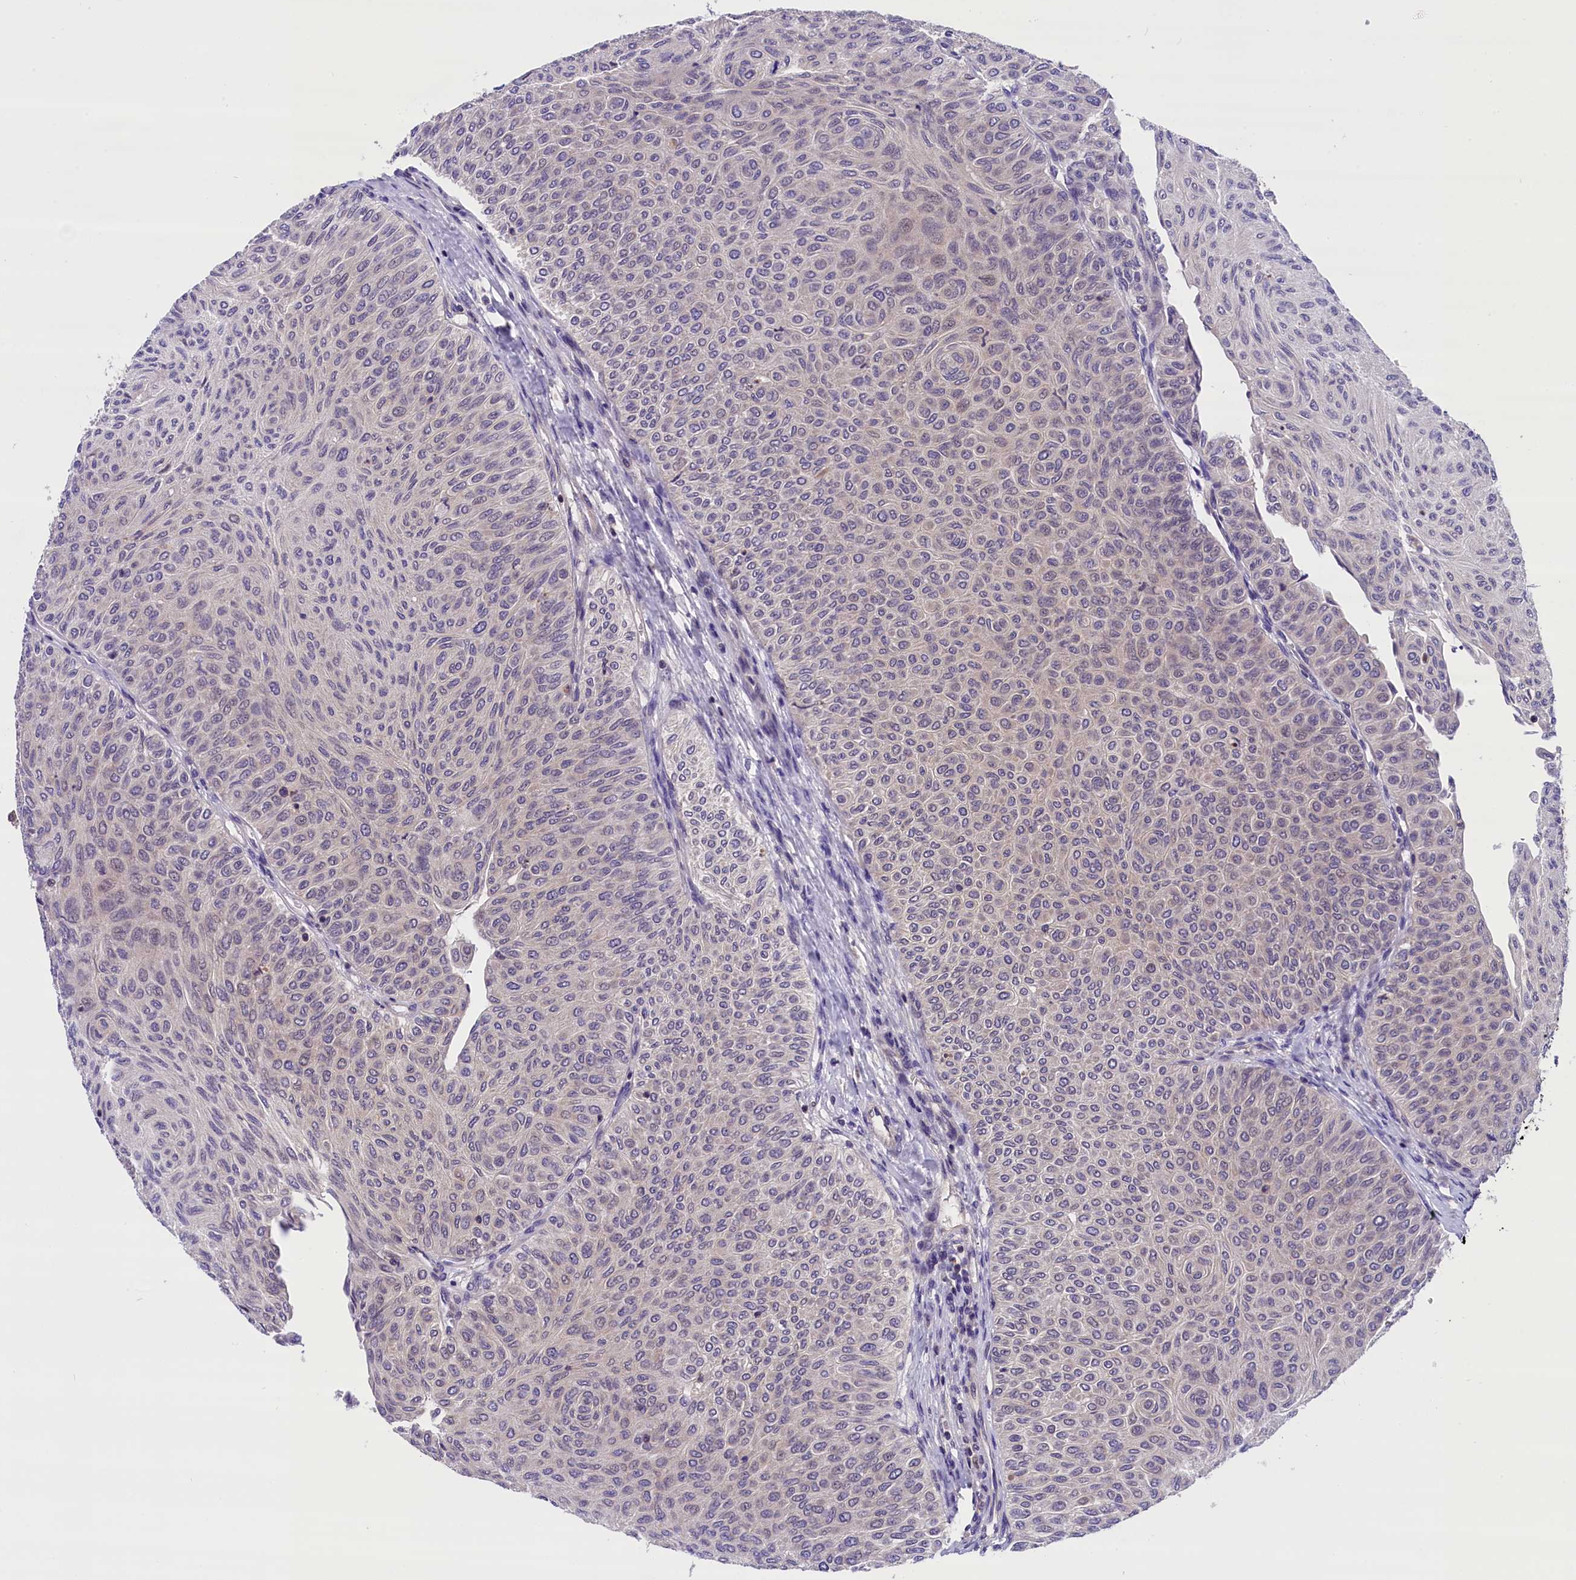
{"staining": {"intensity": "weak", "quantity": "25%-75%", "location": "cytoplasmic/membranous"}, "tissue": "urothelial cancer", "cell_type": "Tumor cells", "image_type": "cancer", "snomed": [{"axis": "morphology", "description": "Urothelial carcinoma, Low grade"}, {"axis": "topography", "description": "Urinary bladder"}], "caption": "Immunohistochemistry (IHC) histopathology image of low-grade urothelial carcinoma stained for a protein (brown), which shows low levels of weak cytoplasmic/membranous staining in approximately 25%-75% of tumor cells.", "gene": "TBCB", "patient": {"sex": "male", "age": 78}}